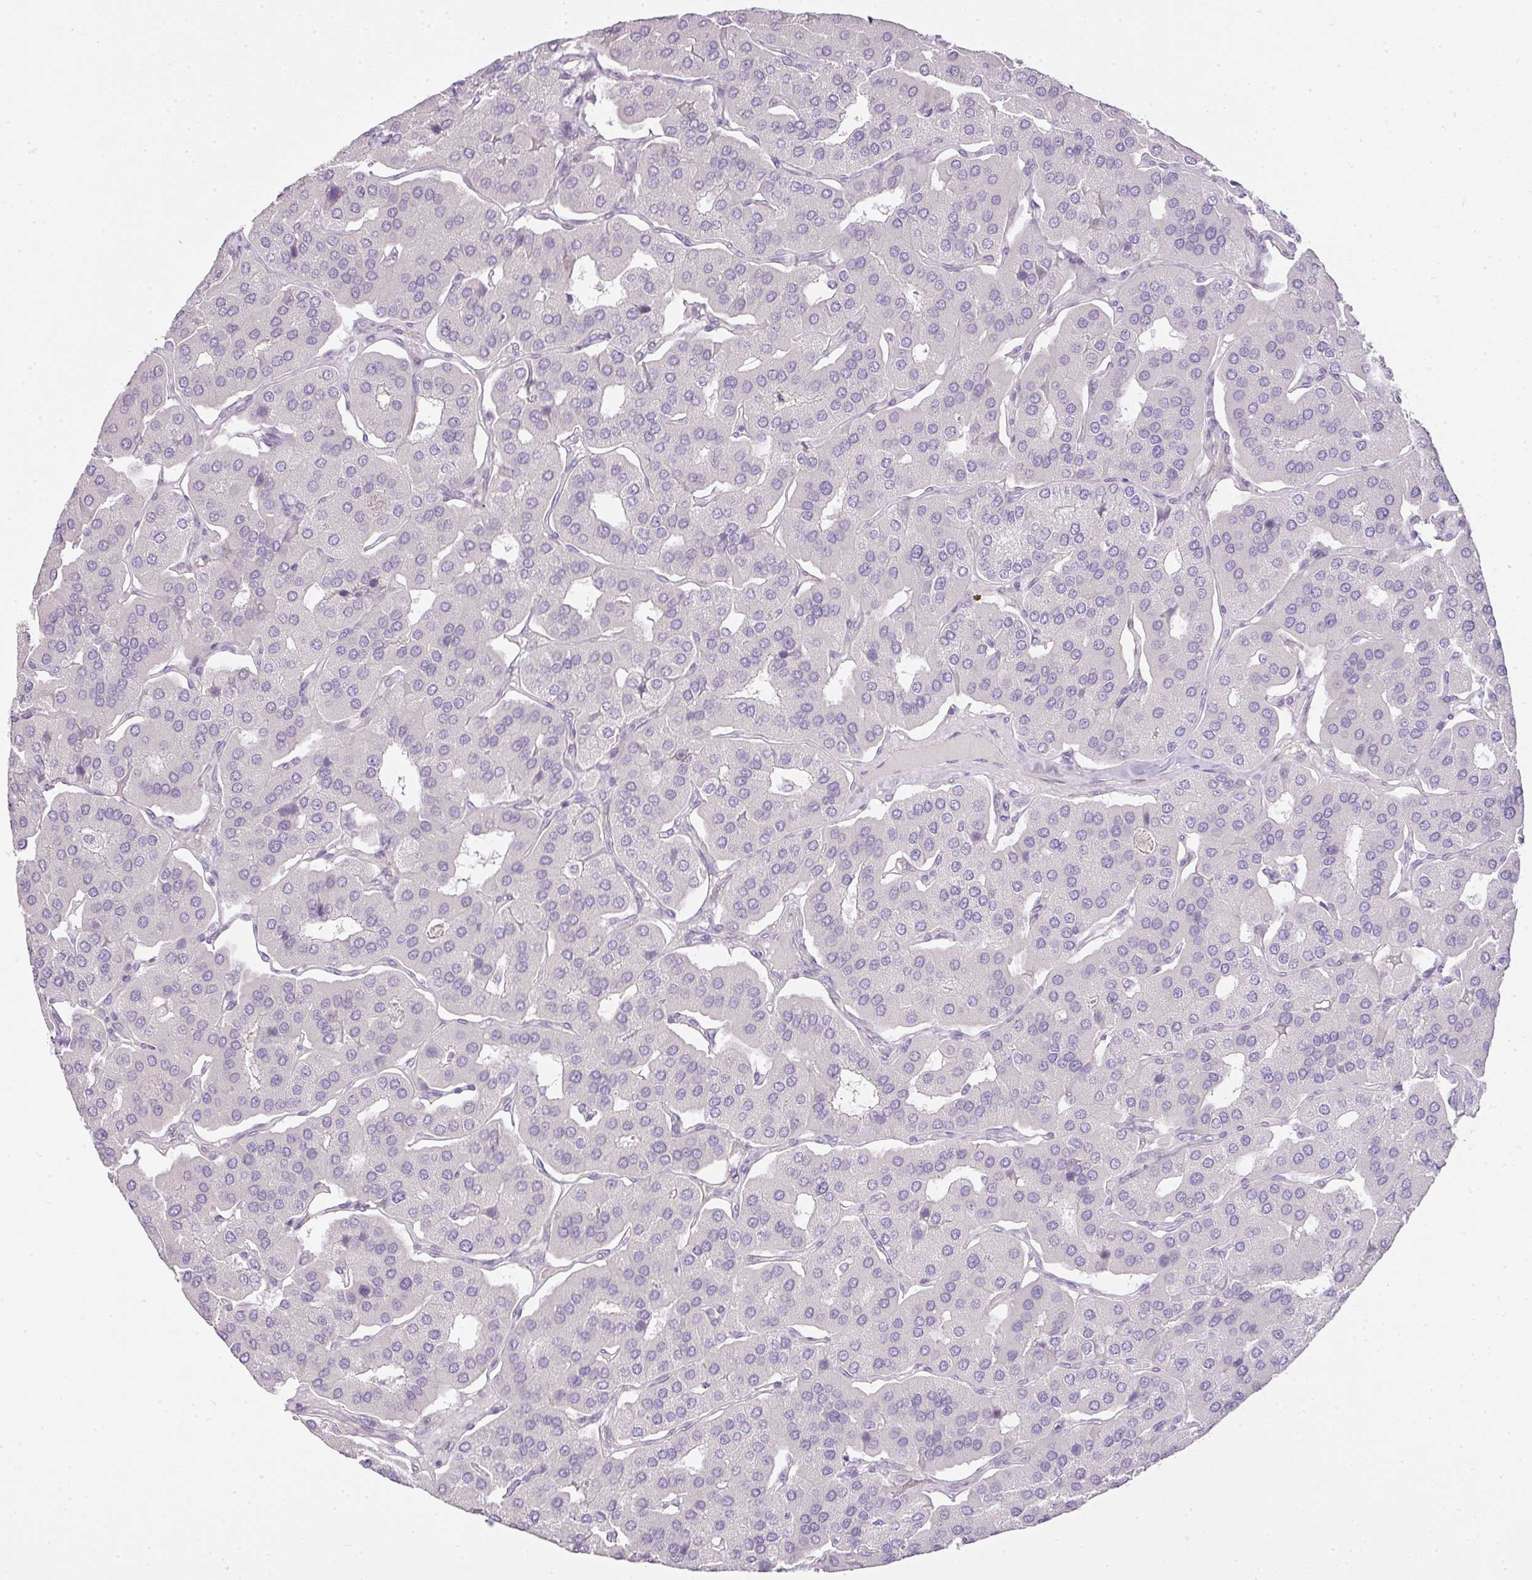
{"staining": {"intensity": "negative", "quantity": "none", "location": "none"}, "tissue": "parathyroid gland", "cell_type": "Glandular cells", "image_type": "normal", "snomed": [{"axis": "morphology", "description": "Normal tissue, NOS"}, {"axis": "morphology", "description": "Adenoma, NOS"}, {"axis": "topography", "description": "Parathyroid gland"}], "caption": "An immunohistochemistry histopathology image of normal parathyroid gland is shown. There is no staining in glandular cells of parathyroid gland.", "gene": "RAX2", "patient": {"sex": "female", "age": 86}}